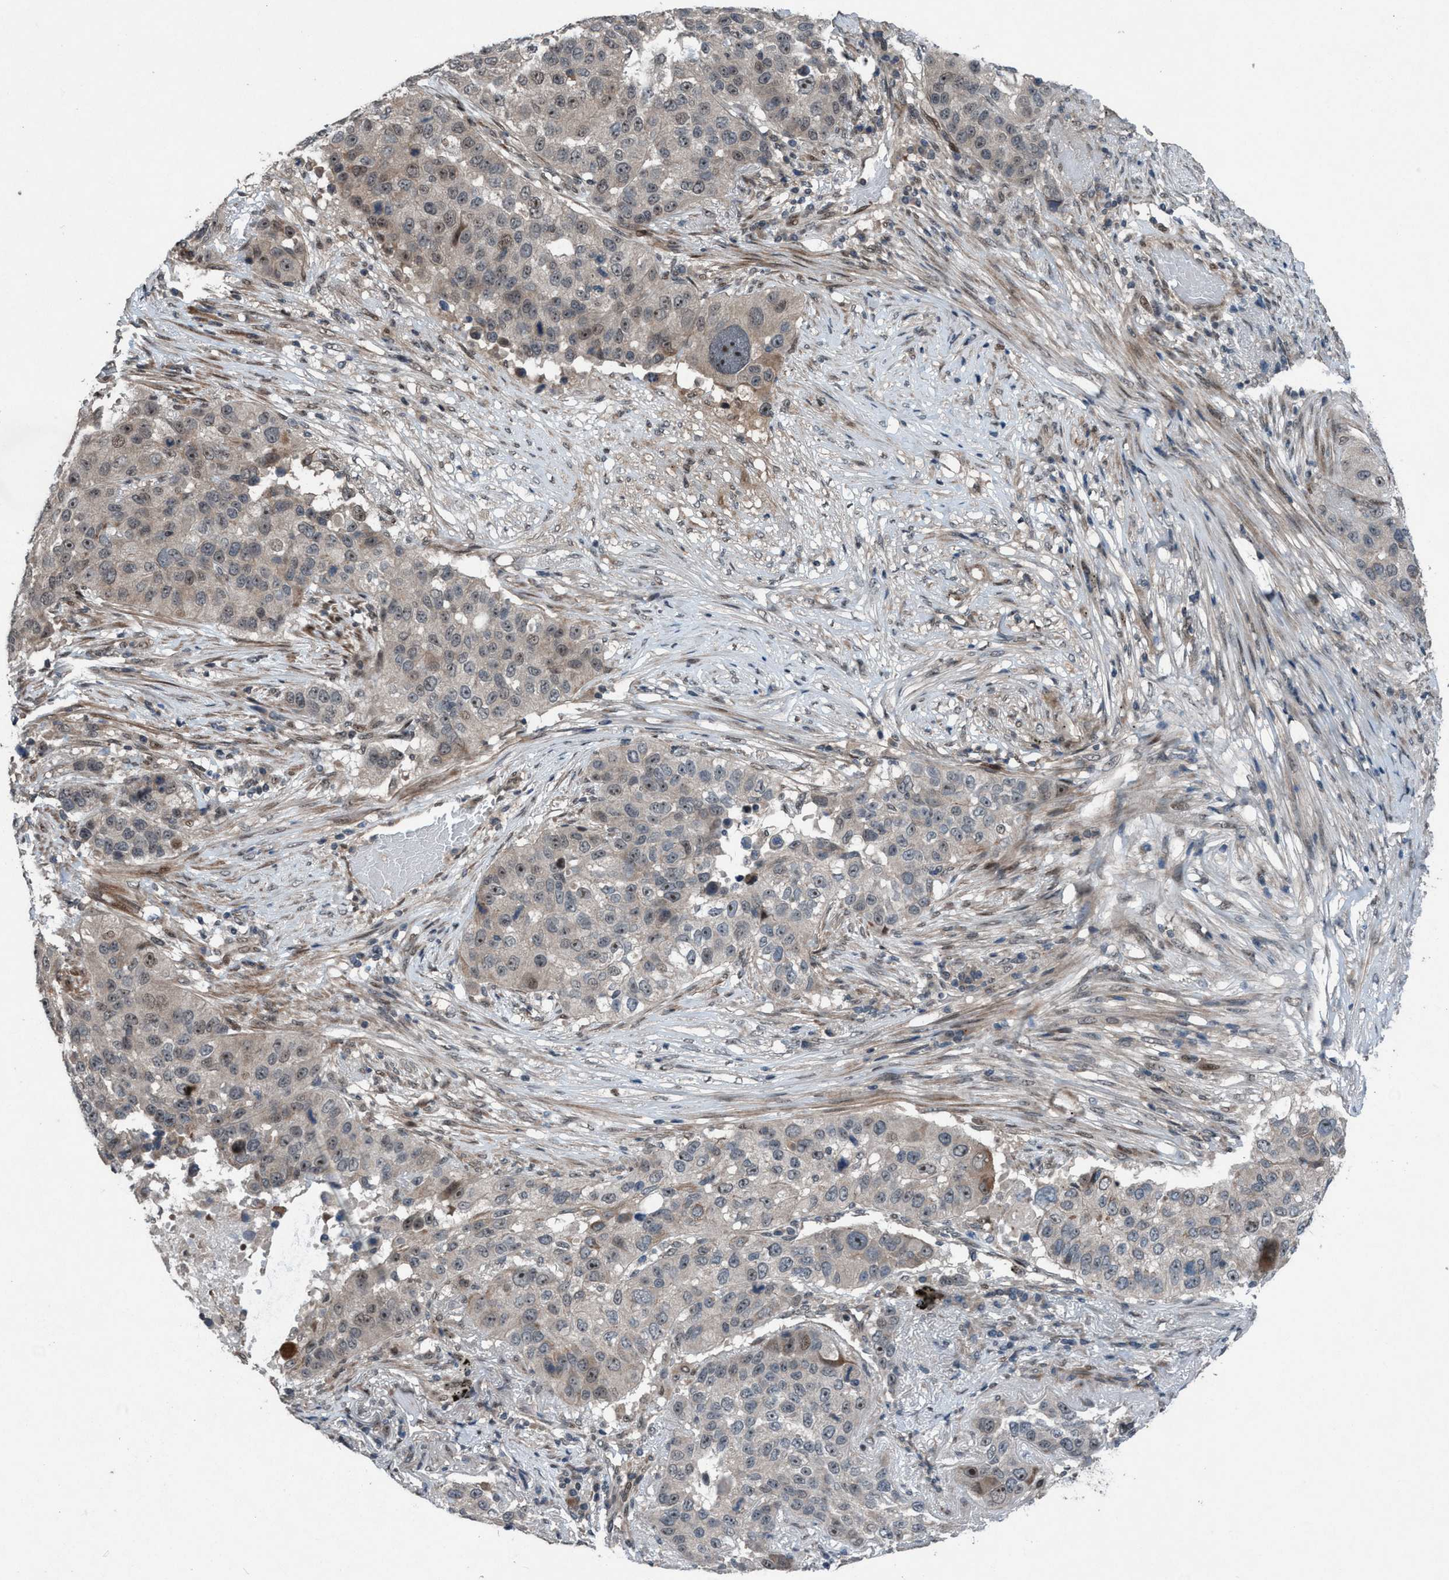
{"staining": {"intensity": "moderate", "quantity": "<25%", "location": "nuclear"}, "tissue": "lung cancer", "cell_type": "Tumor cells", "image_type": "cancer", "snomed": [{"axis": "morphology", "description": "Squamous cell carcinoma, NOS"}, {"axis": "topography", "description": "Lung"}], "caption": "The image reveals immunohistochemical staining of lung cancer (squamous cell carcinoma). There is moderate nuclear staining is present in approximately <25% of tumor cells.", "gene": "NISCH", "patient": {"sex": "male", "age": 57}}